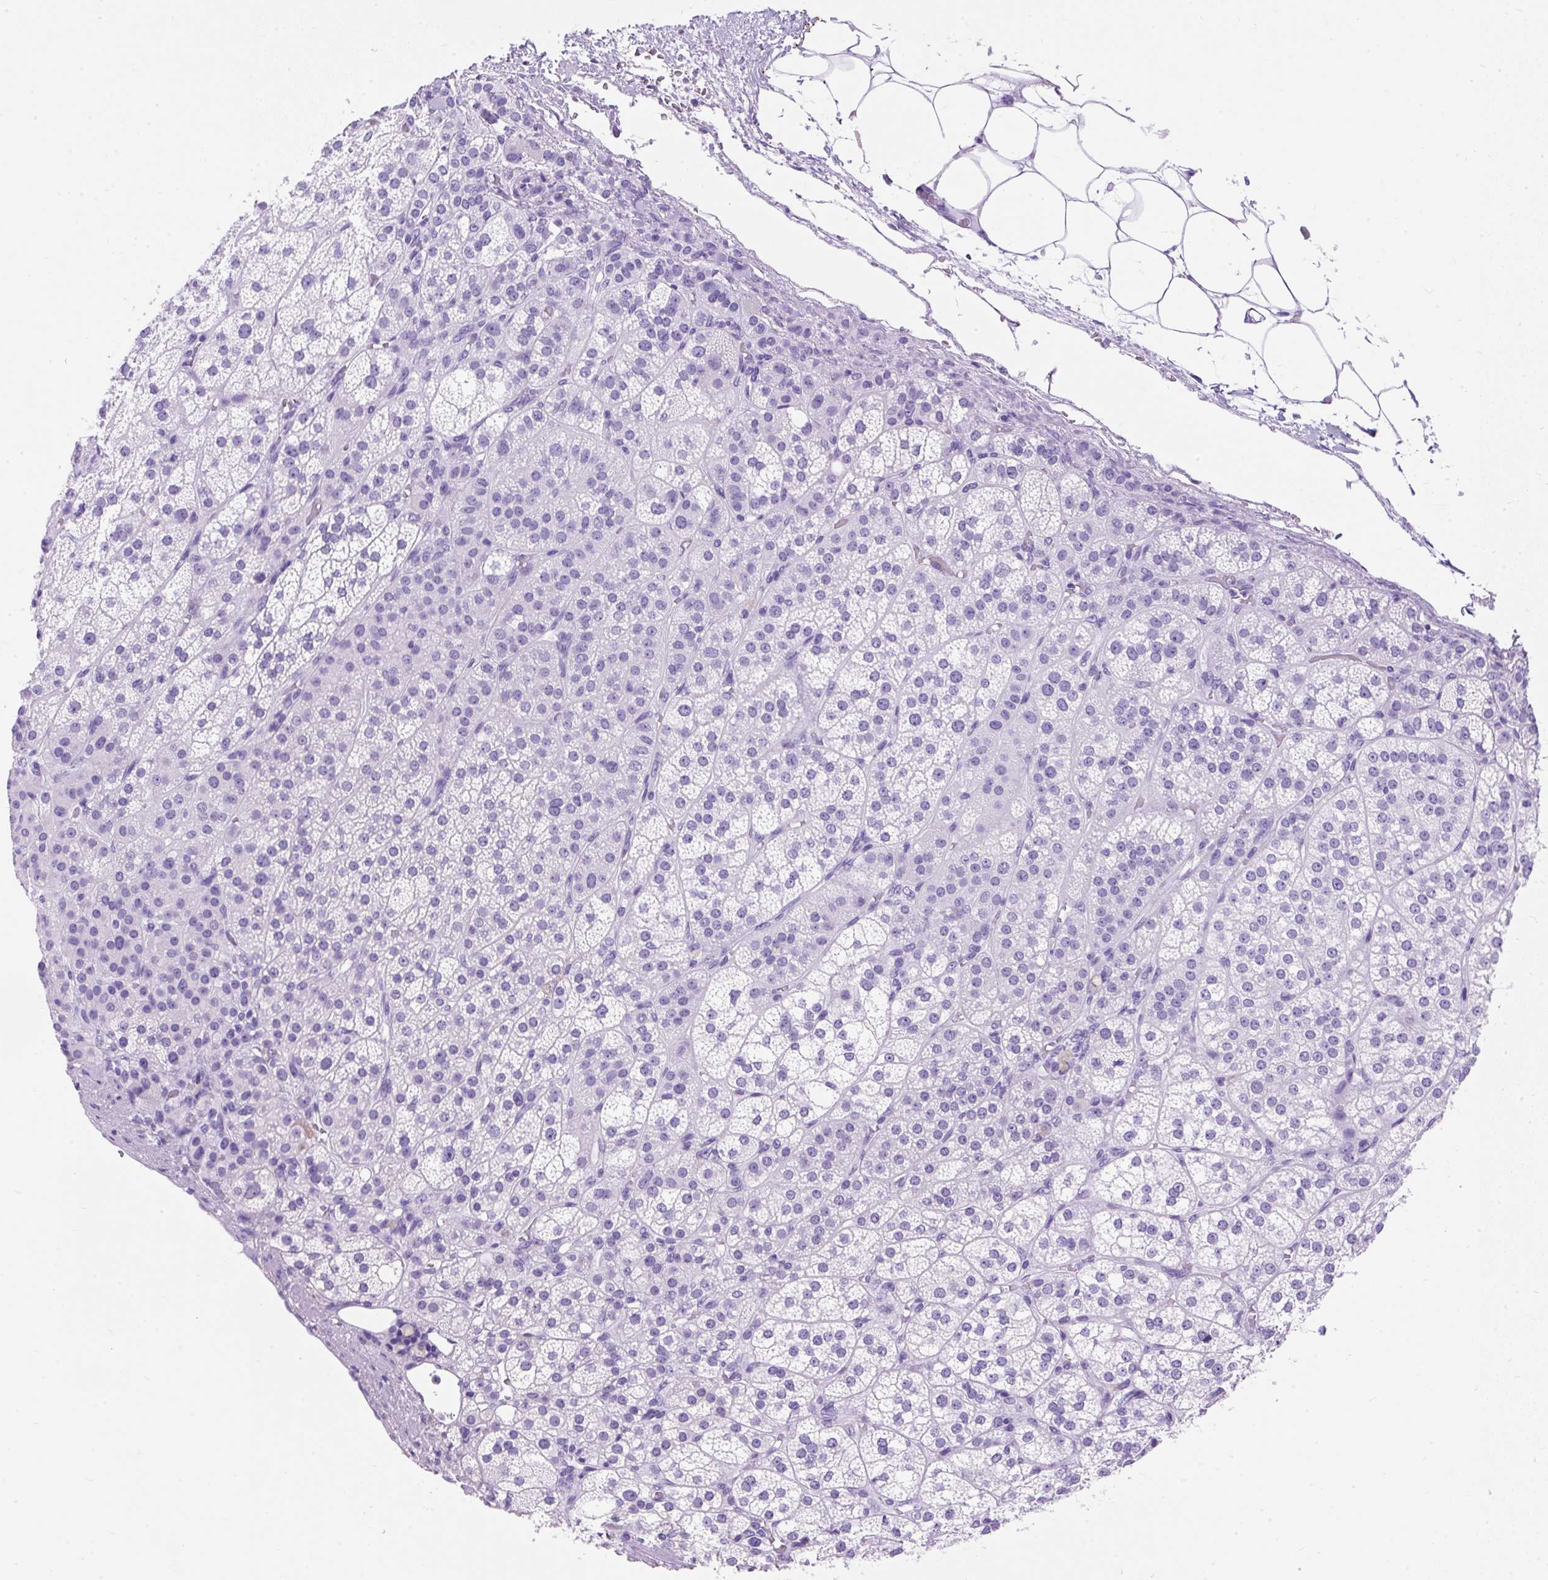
{"staining": {"intensity": "negative", "quantity": "none", "location": "none"}, "tissue": "adrenal gland", "cell_type": "Glandular cells", "image_type": "normal", "snomed": [{"axis": "morphology", "description": "Normal tissue, NOS"}, {"axis": "topography", "description": "Adrenal gland"}], "caption": "Unremarkable adrenal gland was stained to show a protein in brown. There is no significant expression in glandular cells. The staining was performed using DAB (3,3'-diaminobenzidine) to visualize the protein expression in brown, while the nuclei were stained in blue with hematoxylin (Magnification: 20x).", "gene": "PVALB", "patient": {"sex": "female", "age": 60}}